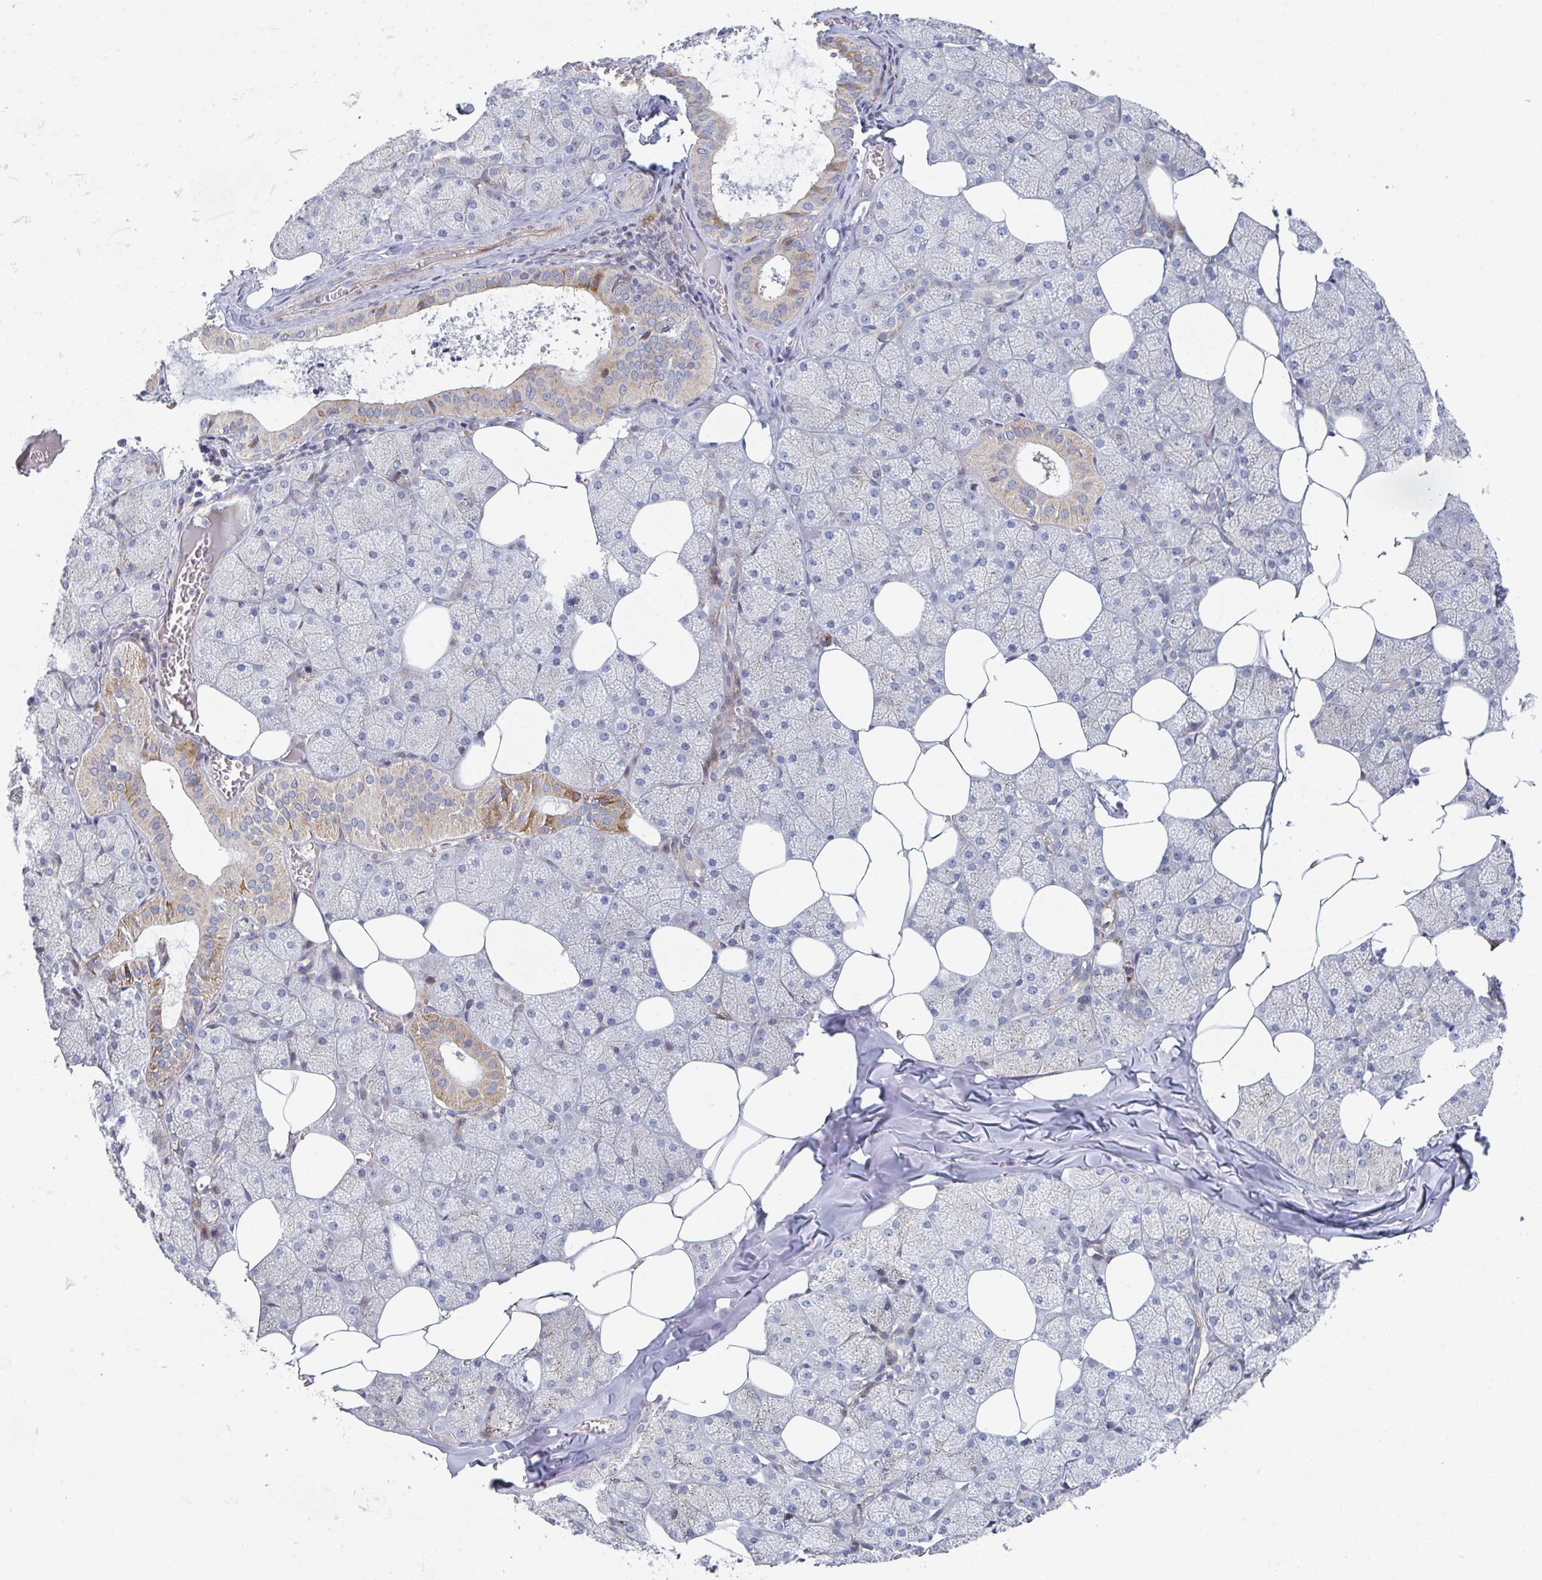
{"staining": {"intensity": "moderate", "quantity": "25%-75%", "location": "cytoplasmic/membranous"}, "tissue": "salivary gland", "cell_type": "Glandular cells", "image_type": "normal", "snomed": [{"axis": "morphology", "description": "Normal tissue, NOS"}, {"axis": "topography", "description": "Salivary gland"}, {"axis": "topography", "description": "Peripheral nerve tissue"}], "caption": "A brown stain highlights moderate cytoplasmic/membranous expression of a protein in glandular cells of unremarkable human salivary gland. (DAB (3,3'-diaminobenzidine) = brown stain, brightfield microscopy at high magnification).", "gene": "ZNF644", "patient": {"sex": "male", "age": 38}}